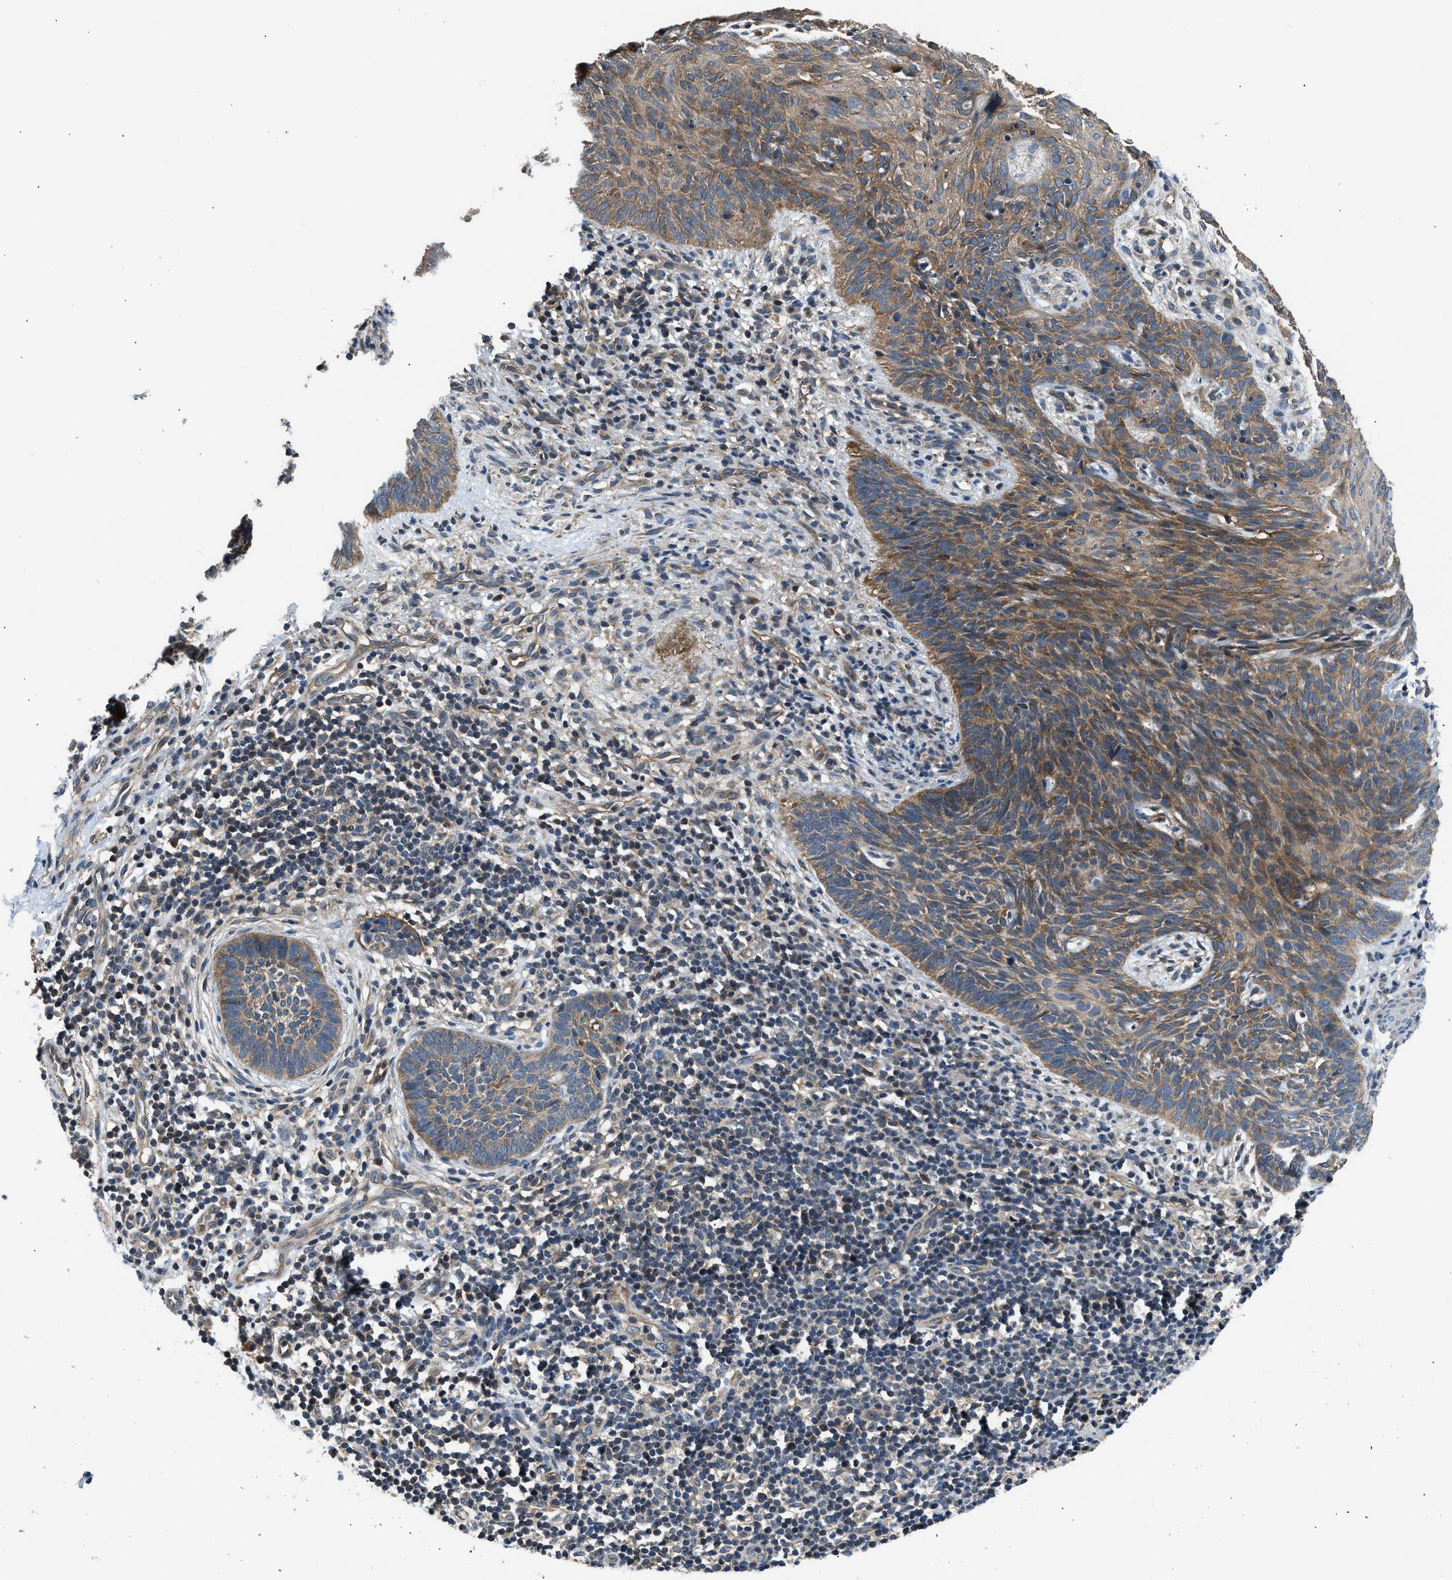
{"staining": {"intensity": "moderate", "quantity": ">75%", "location": "cytoplasmic/membranous"}, "tissue": "skin cancer", "cell_type": "Tumor cells", "image_type": "cancer", "snomed": [{"axis": "morphology", "description": "Basal cell carcinoma"}, {"axis": "topography", "description": "Skin"}], "caption": "Immunohistochemical staining of human skin basal cell carcinoma demonstrates moderate cytoplasmic/membranous protein staining in approximately >75% of tumor cells. The staining was performed using DAB (3,3'-diaminobenzidine), with brown indicating positive protein expression. Nuclei are stained blue with hematoxylin.", "gene": "IL3RA", "patient": {"sex": "male", "age": 60}}